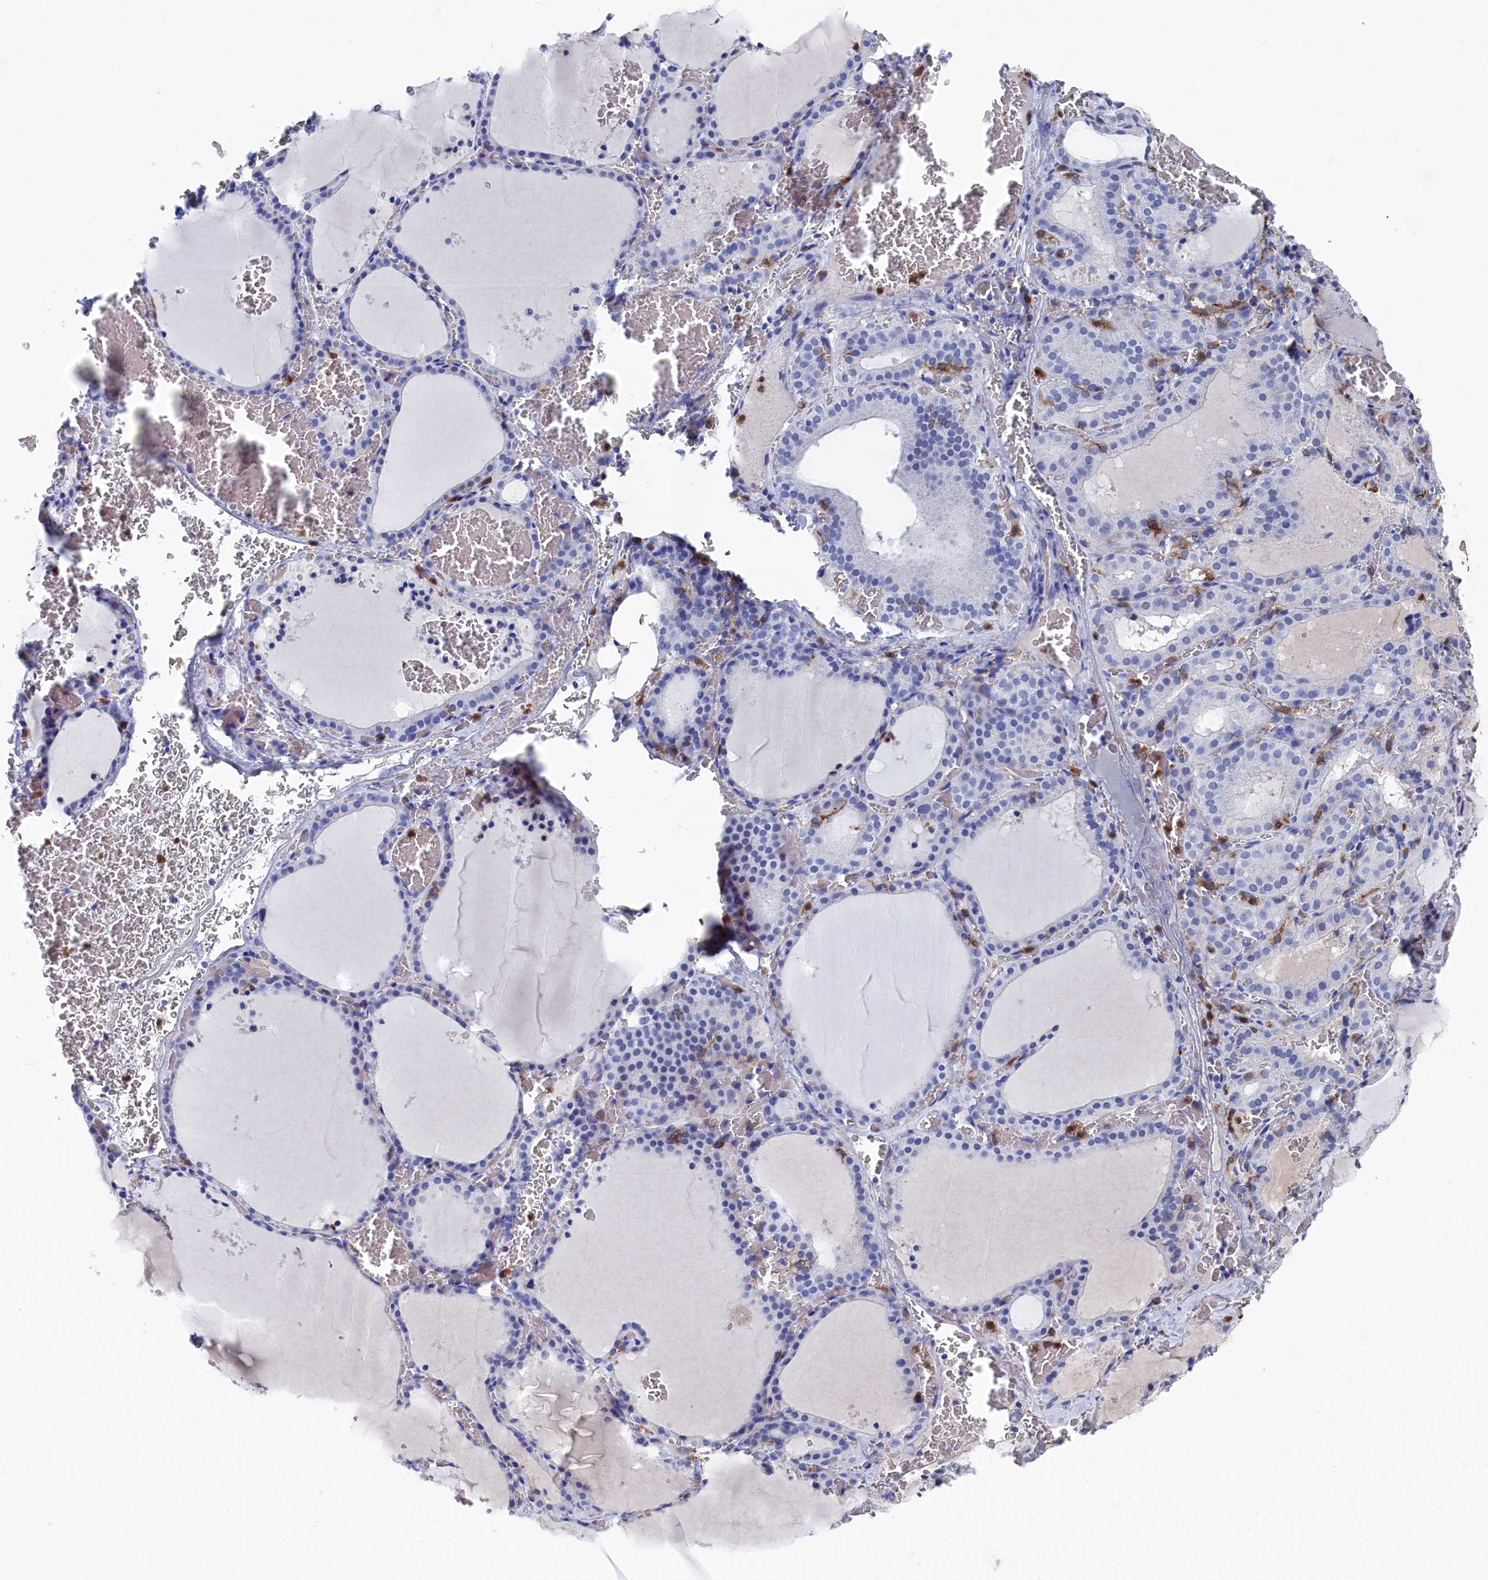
{"staining": {"intensity": "negative", "quantity": "none", "location": "none"}, "tissue": "thyroid gland", "cell_type": "Glandular cells", "image_type": "normal", "snomed": [{"axis": "morphology", "description": "Normal tissue, NOS"}, {"axis": "topography", "description": "Thyroid gland"}], "caption": "Thyroid gland stained for a protein using IHC reveals no positivity glandular cells.", "gene": "TYROBP", "patient": {"sex": "female", "age": 39}}